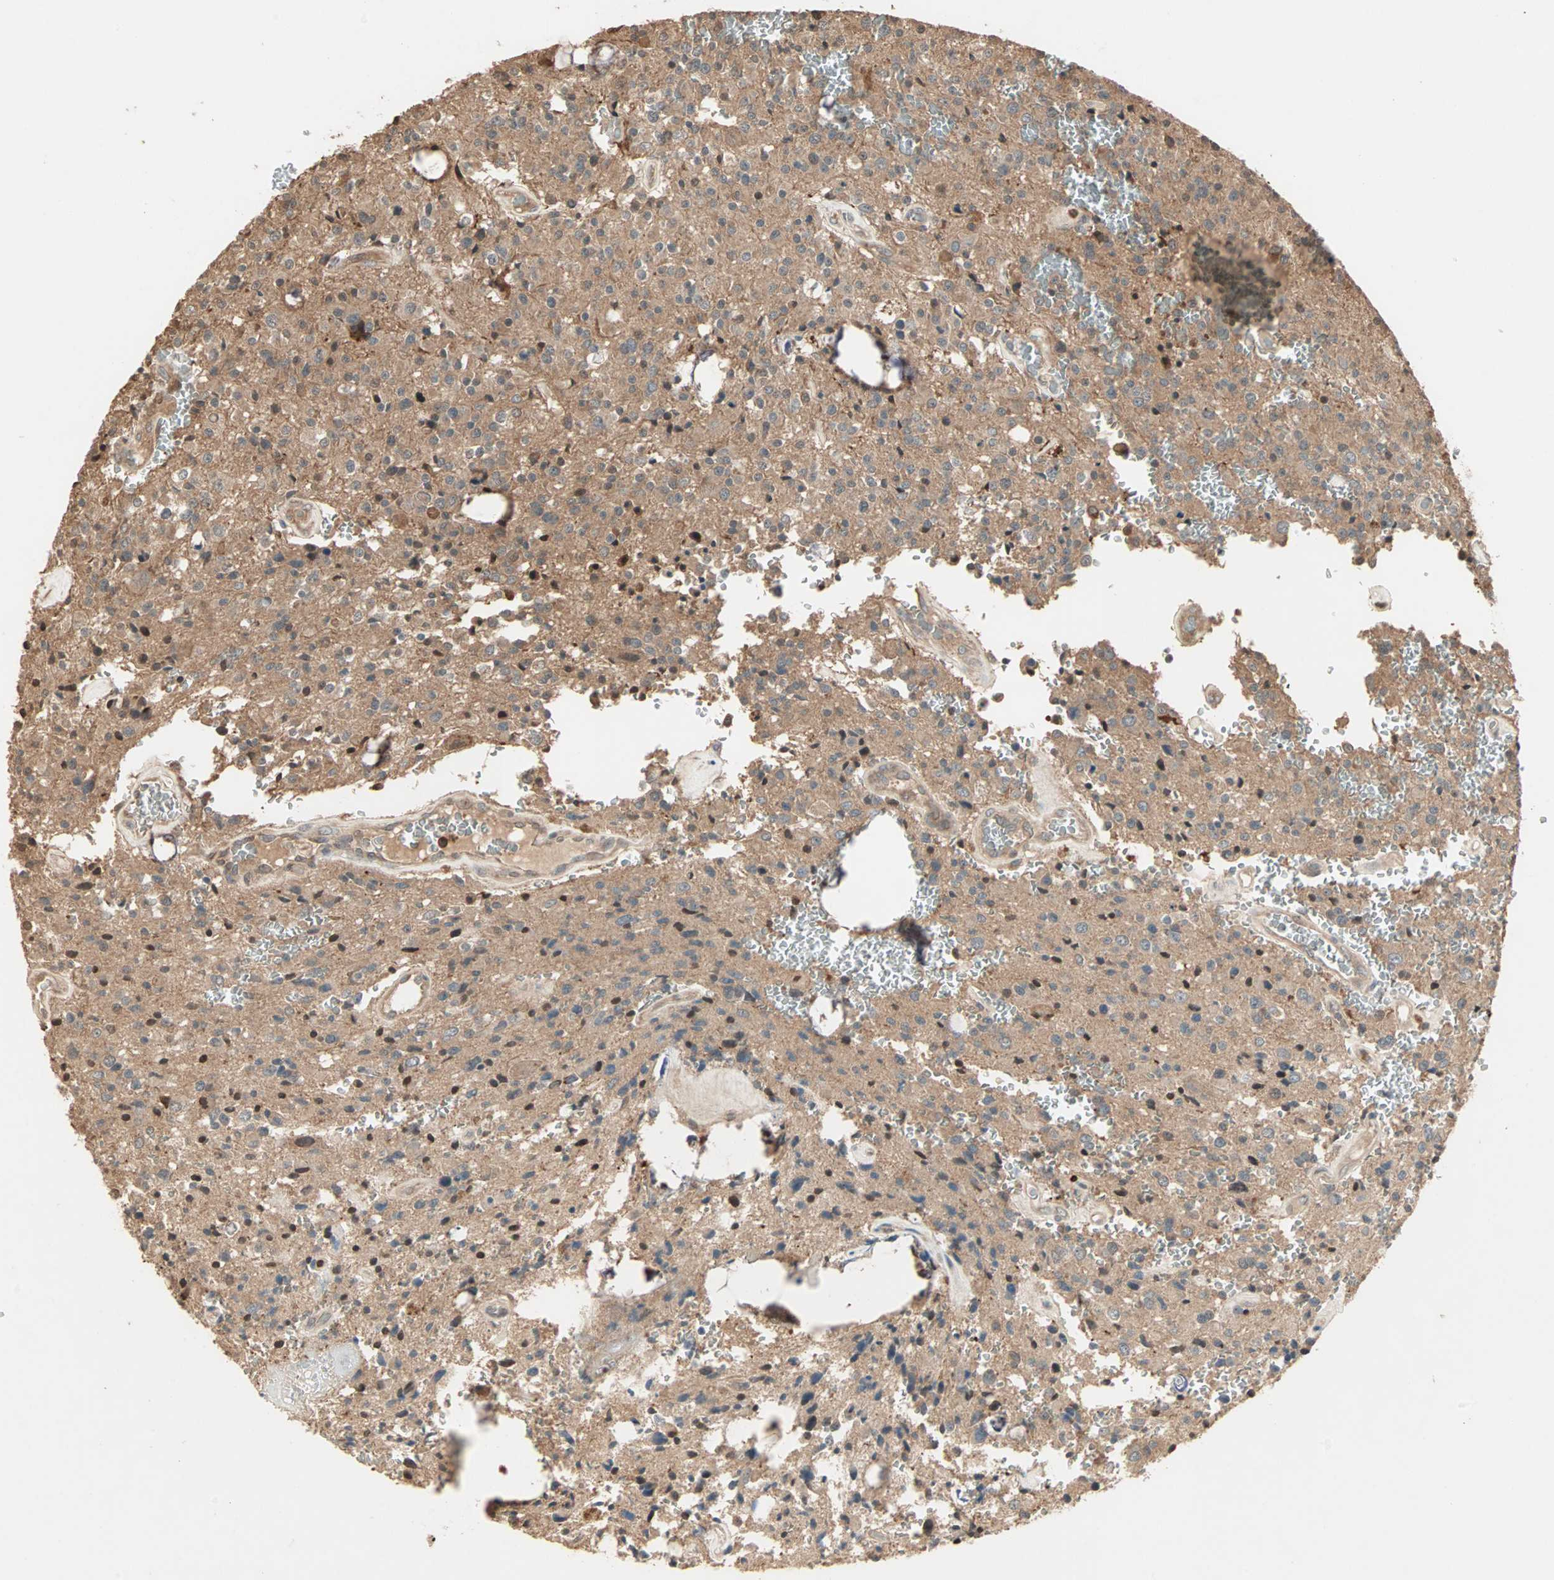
{"staining": {"intensity": "moderate", "quantity": ">75%", "location": "cytoplasmic/membranous"}, "tissue": "glioma", "cell_type": "Tumor cells", "image_type": "cancer", "snomed": [{"axis": "morphology", "description": "Glioma, malignant, Low grade"}, {"axis": "topography", "description": "Brain"}], "caption": "Protein analysis of glioma tissue displays moderate cytoplasmic/membranous staining in about >75% of tumor cells.", "gene": "DRG2", "patient": {"sex": "male", "age": 58}}